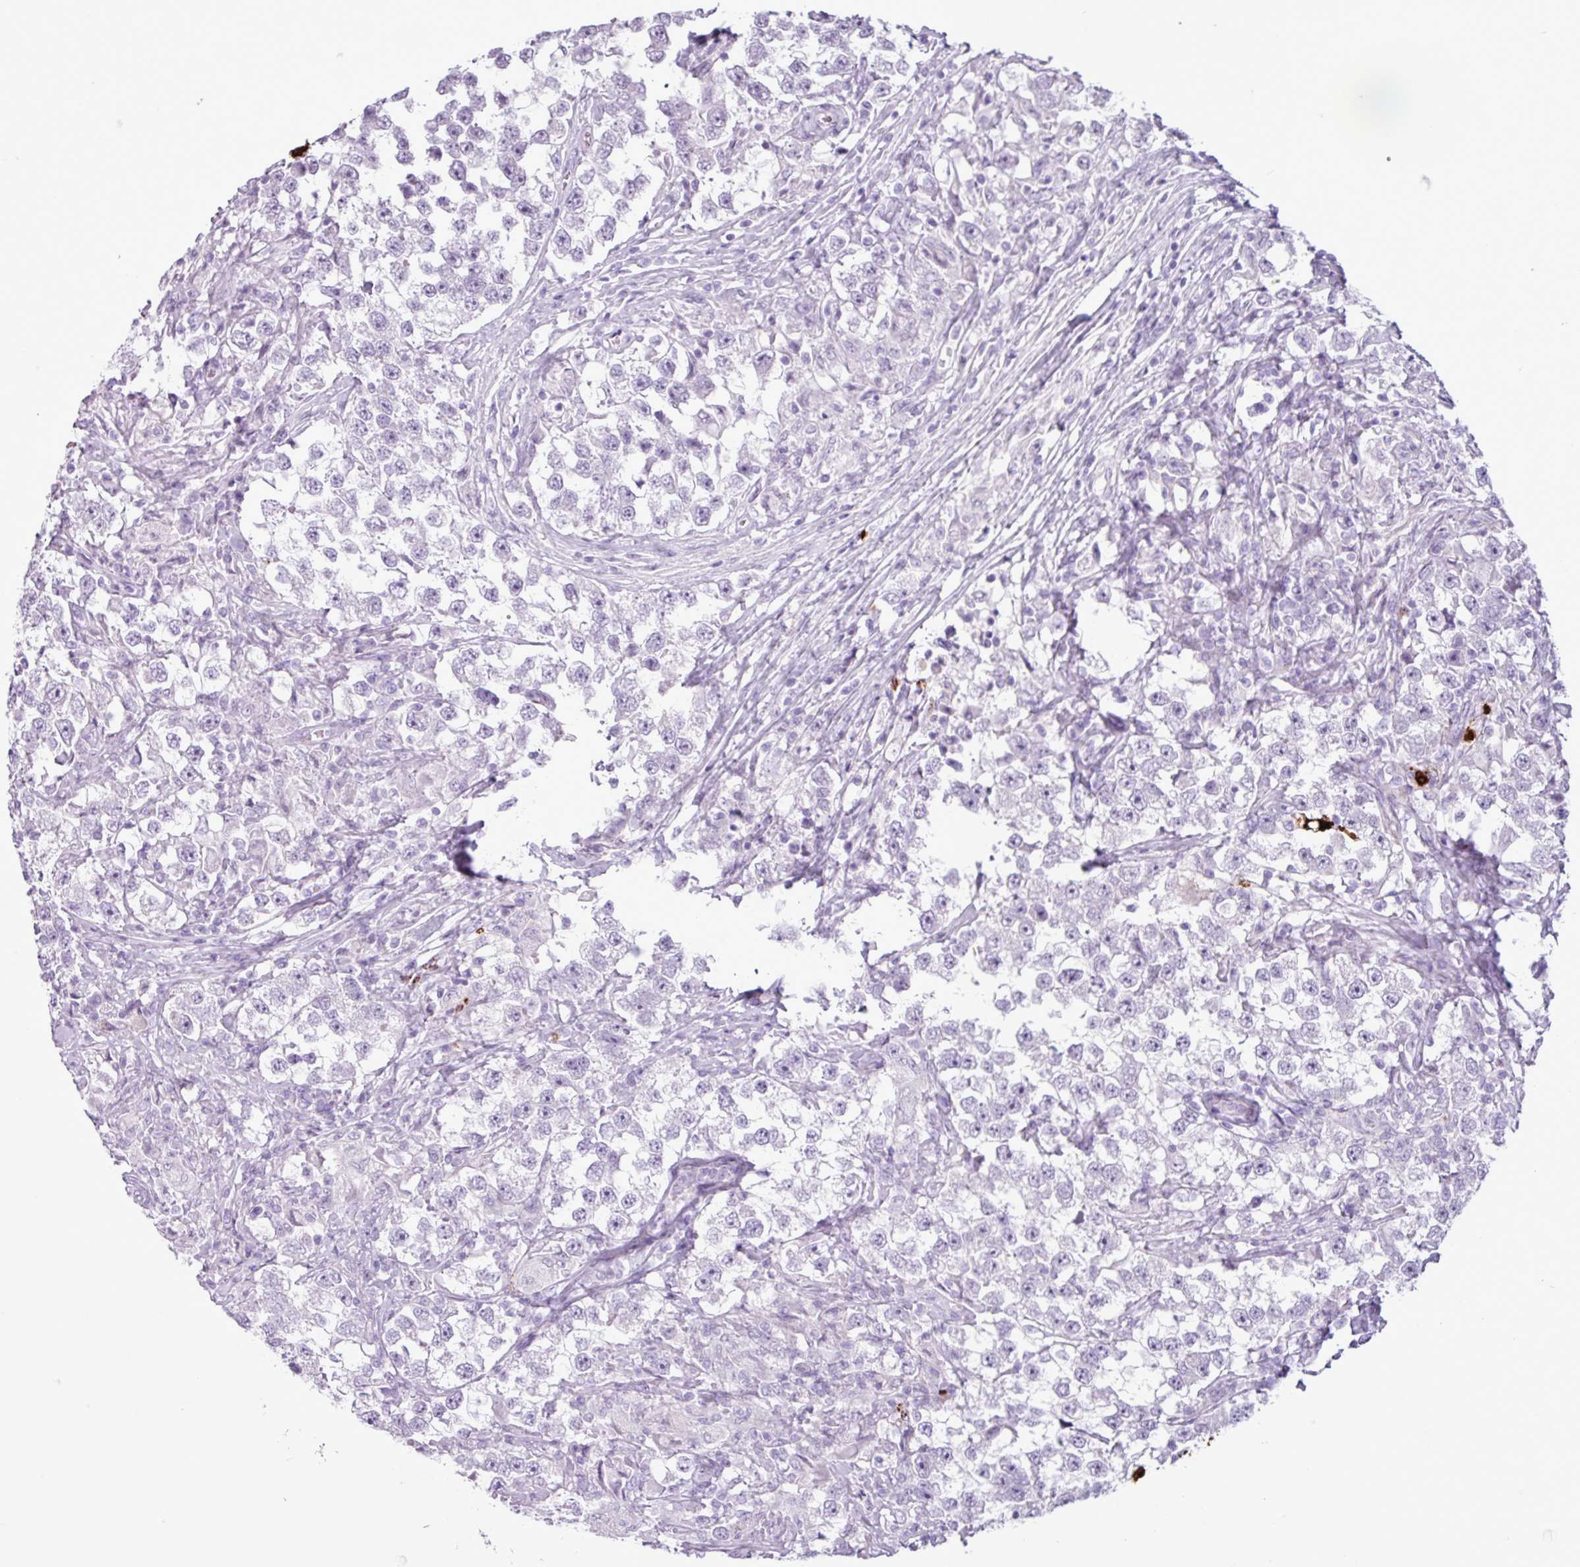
{"staining": {"intensity": "negative", "quantity": "none", "location": "none"}, "tissue": "testis cancer", "cell_type": "Tumor cells", "image_type": "cancer", "snomed": [{"axis": "morphology", "description": "Seminoma, NOS"}, {"axis": "topography", "description": "Testis"}], "caption": "This micrograph is of seminoma (testis) stained with IHC to label a protein in brown with the nuclei are counter-stained blue. There is no positivity in tumor cells. Brightfield microscopy of IHC stained with DAB (brown) and hematoxylin (blue), captured at high magnification.", "gene": "TMEM178A", "patient": {"sex": "male", "age": 46}}